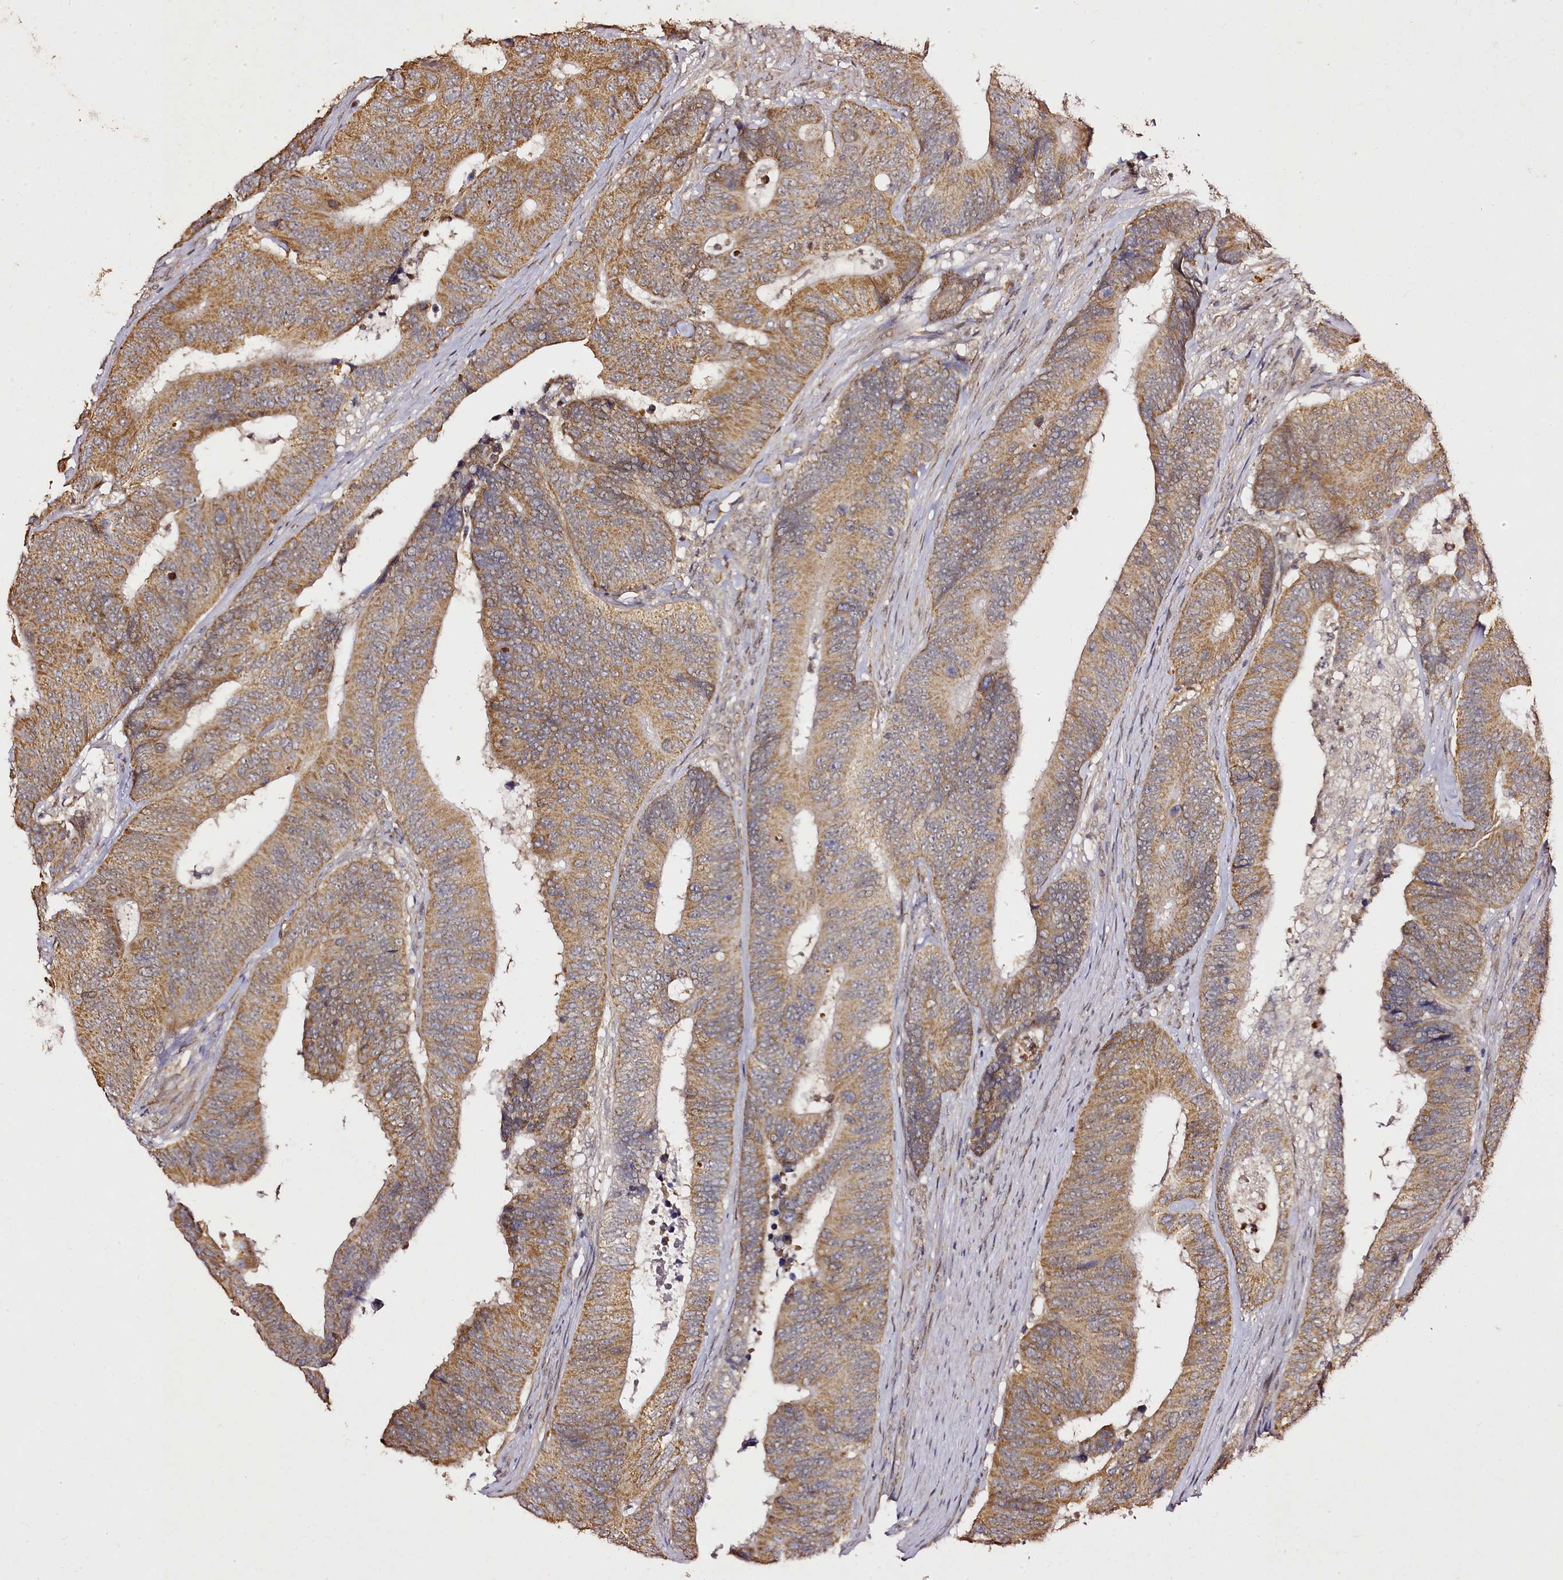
{"staining": {"intensity": "moderate", "quantity": ">75%", "location": "cytoplasmic/membranous"}, "tissue": "colorectal cancer", "cell_type": "Tumor cells", "image_type": "cancer", "snomed": [{"axis": "morphology", "description": "Adenocarcinoma, NOS"}, {"axis": "topography", "description": "Colon"}], "caption": "Brown immunohistochemical staining in human colorectal cancer demonstrates moderate cytoplasmic/membranous staining in approximately >75% of tumor cells.", "gene": "EDIL3", "patient": {"sex": "male", "age": 87}}